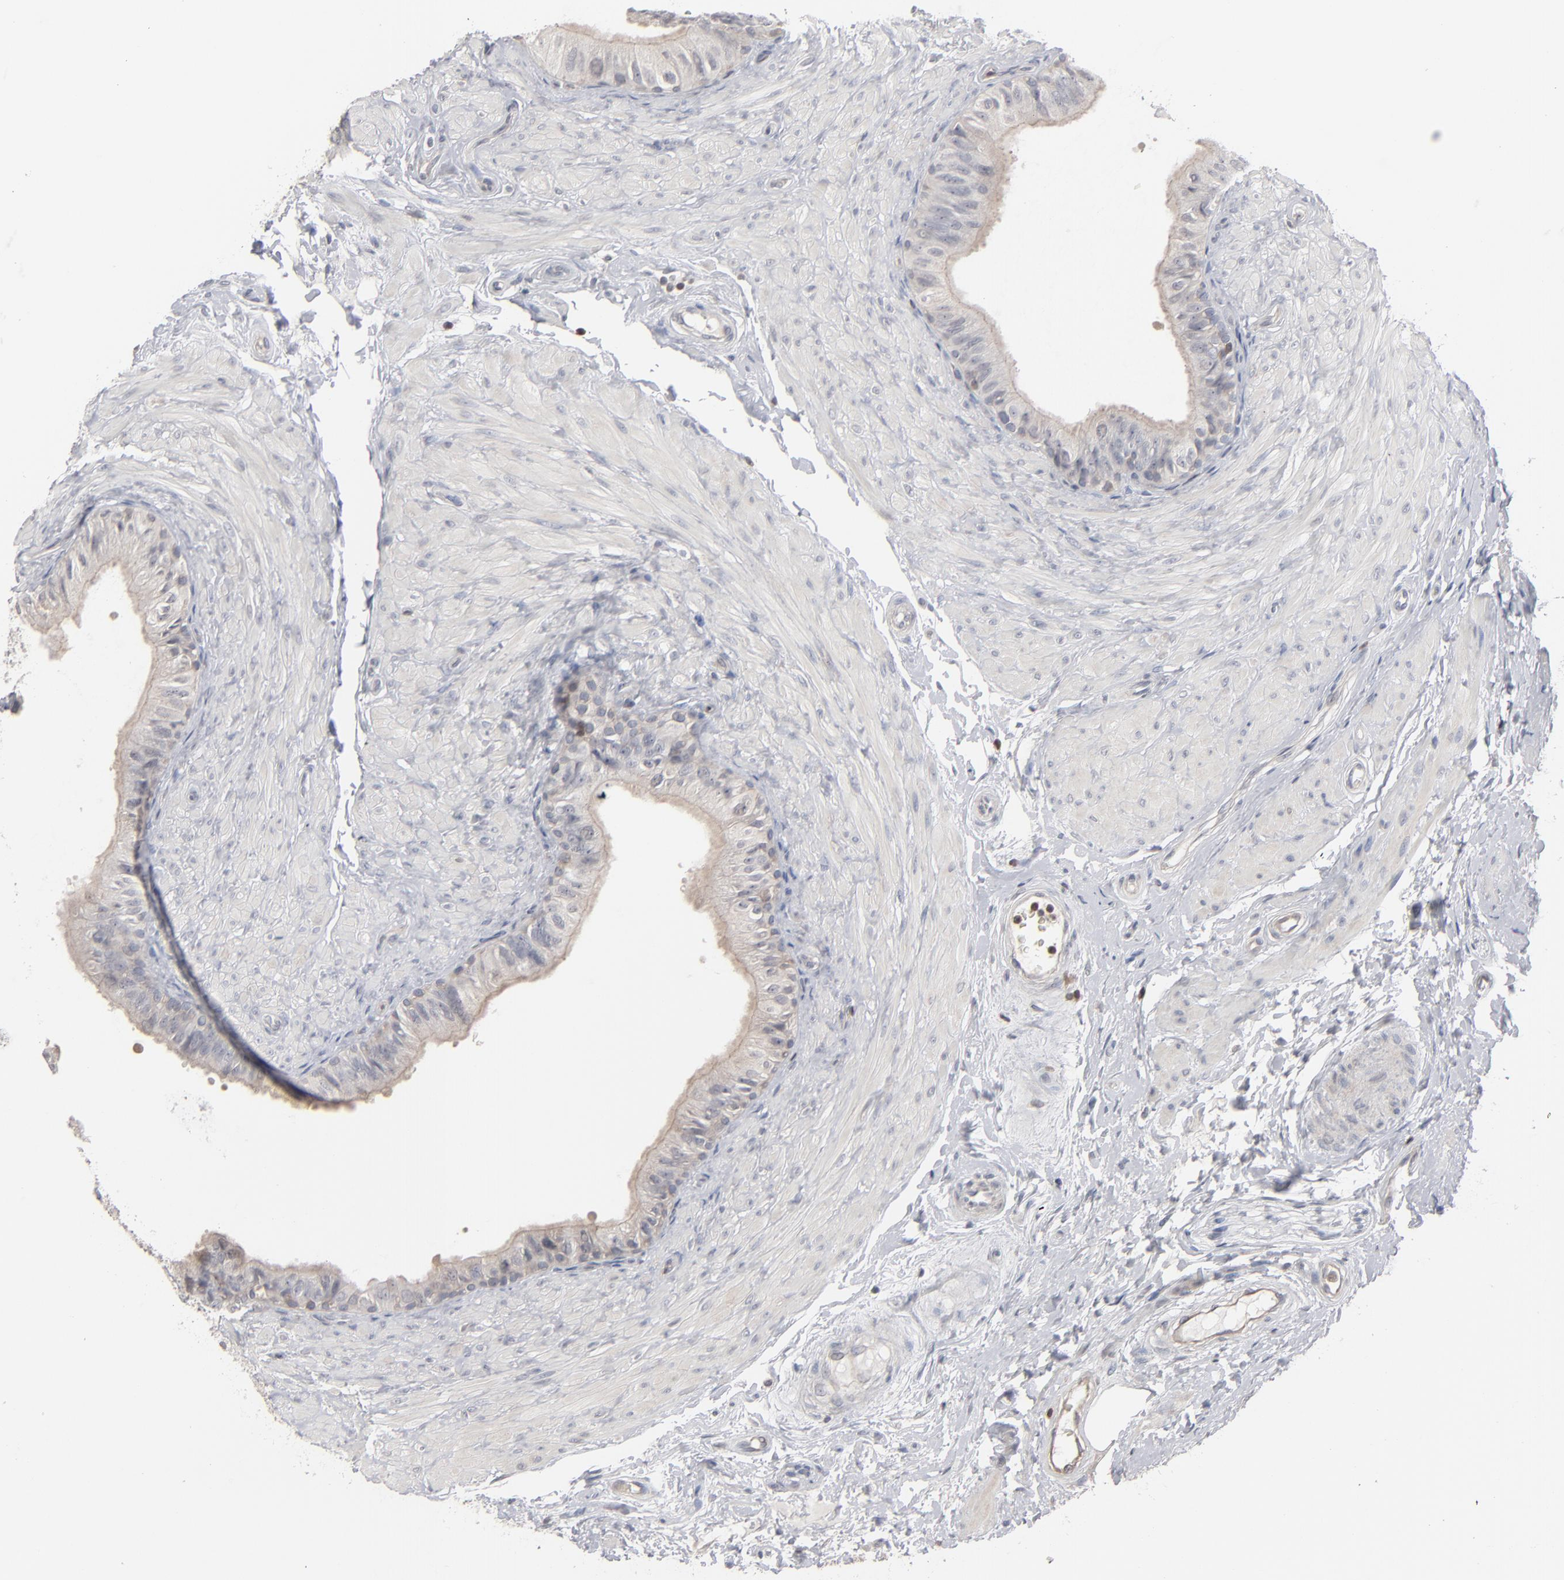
{"staining": {"intensity": "weak", "quantity": ">75%", "location": "cytoplasmic/membranous"}, "tissue": "epididymis", "cell_type": "Glandular cells", "image_type": "normal", "snomed": [{"axis": "morphology", "description": "Normal tissue, NOS"}, {"axis": "topography", "description": "Epididymis"}], "caption": "Immunohistochemical staining of unremarkable epididymis exhibits >75% levels of weak cytoplasmic/membranous protein staining in about >75% of glandular cells. The protein of interest is shown in brown color, while the nuclei are stained blue.", "gene": "STAT4", "patient": {"sex": "male", "age": 68}}